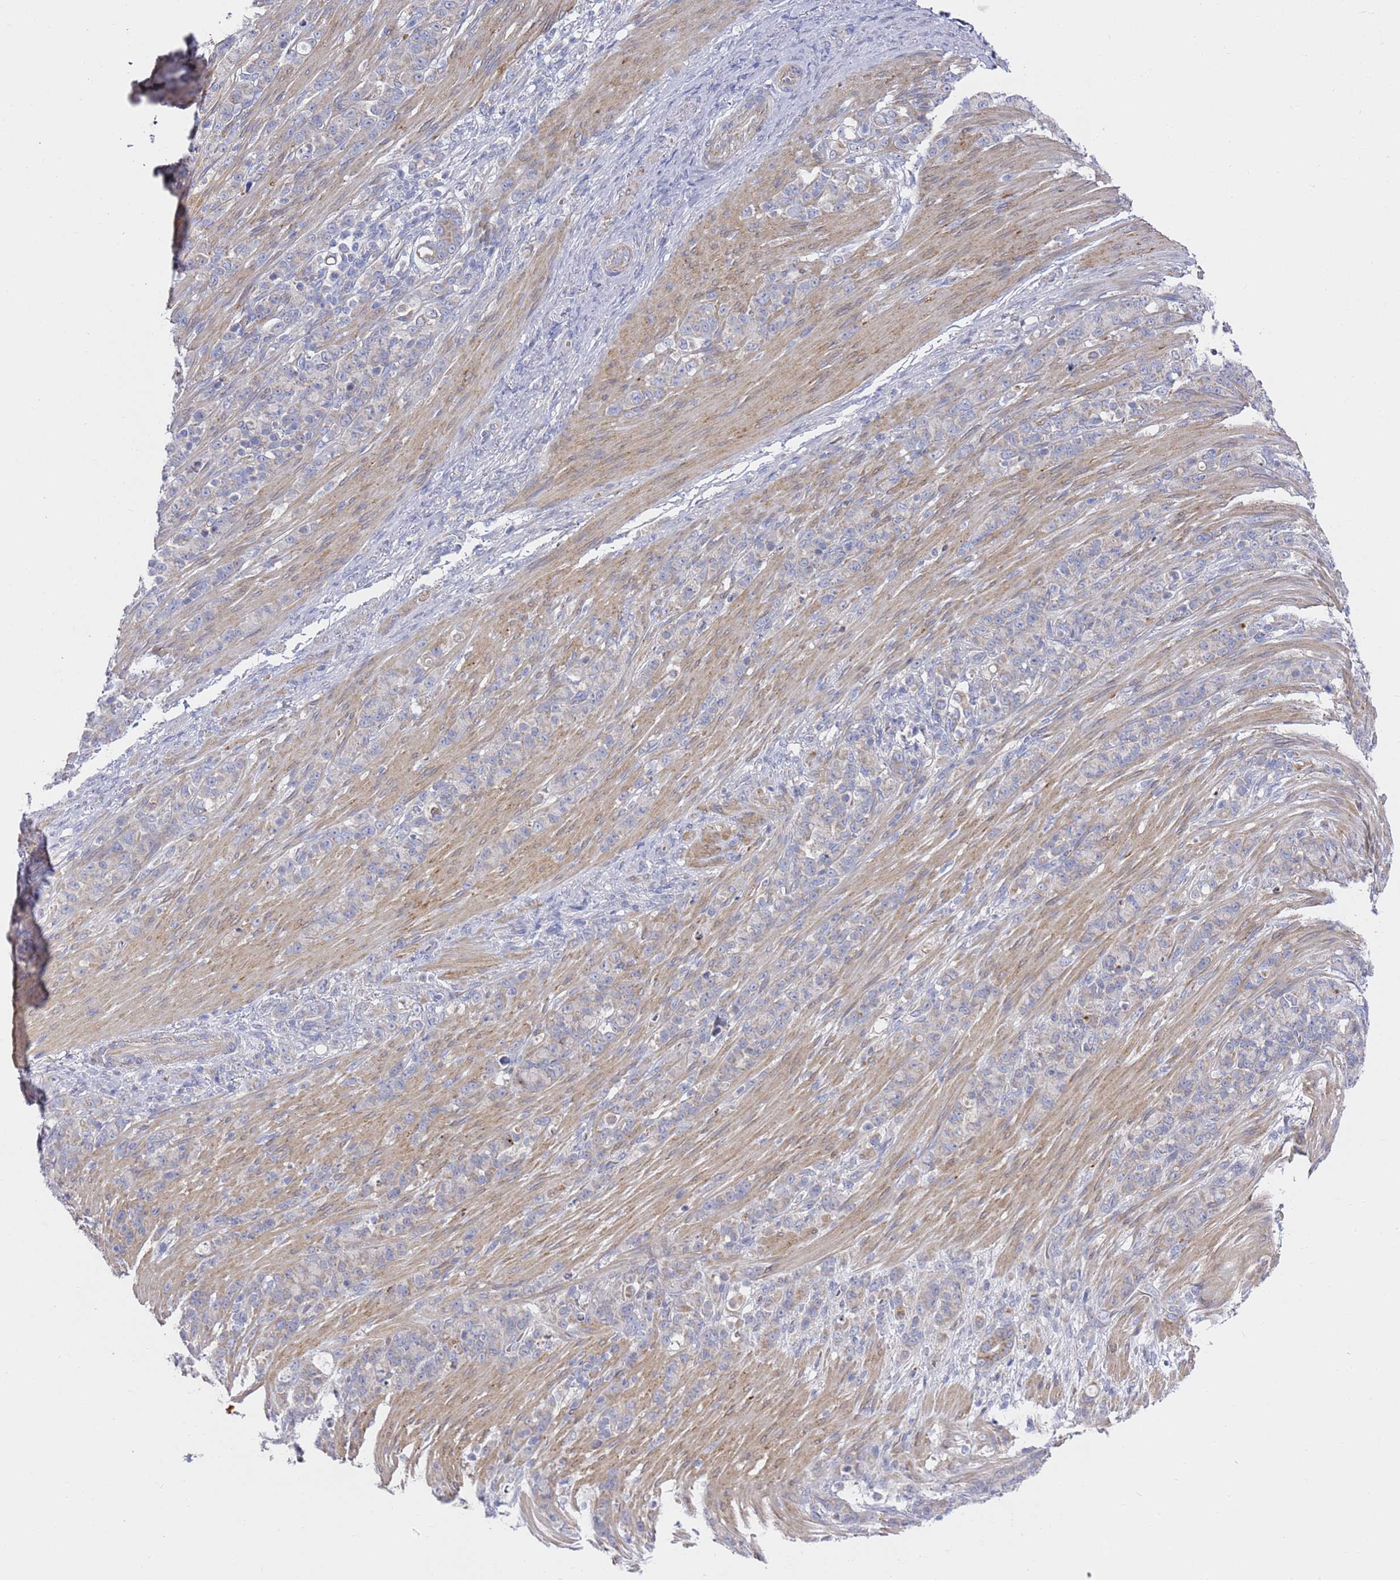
{"staining": {"intensity": "negative", "quantity": "none", "location": "none"}, "tissue": "stomach cancer", "cell_type": "Tumor cells", "image_type": "cancer", "snomed": [{"axis": "morphology", "description": "Adenocarcinoma, NOS"}, {"axis": "topography", "description": "Stomach"}], "caption": "An image of stomach cancer stained for a protein shows no brown staining in tumor cells.", "gene": "SCAPER", "patient": {"sex": "female", "age": 79}}